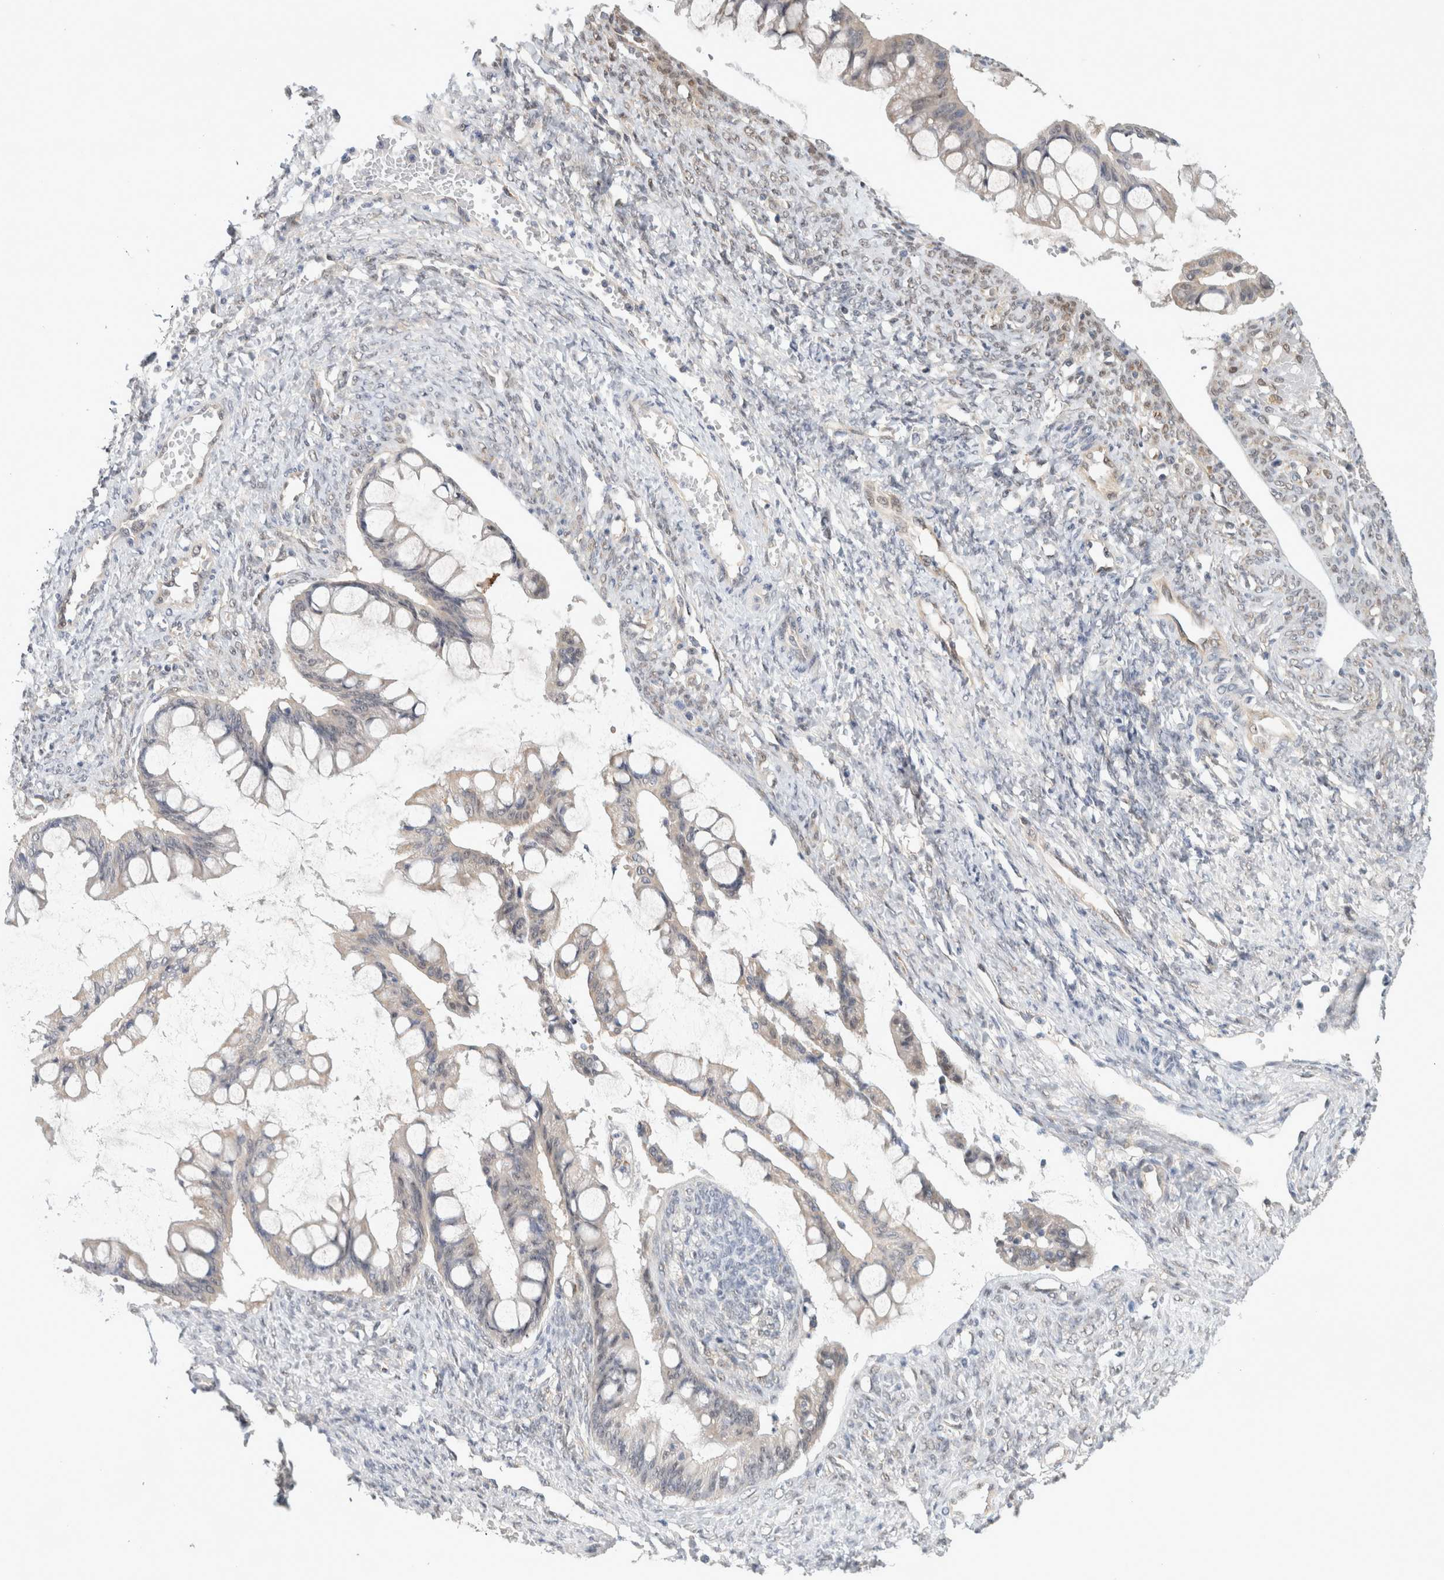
{"staining": {"intensity": "negative", "quantity": "none", "location": "none"}, "tissue": "ovarian cancer", "cell_type": "Tumor cells", "image_type": "cancer", "snomed": [{"axis": "morphology", "description": "Cystadenocarcinoma, mucinous, NOS"}, {"axis": "topography", "description": "Ovary"}], "caption": "IHC histopathology image of mucinous cystadenocarcinoma (ovarian) stained for a protein (brown), which demonstrates no expression in tumor cells.", "gene": "EIF4G3", "patient": {"sex": "female", "age": 73}}